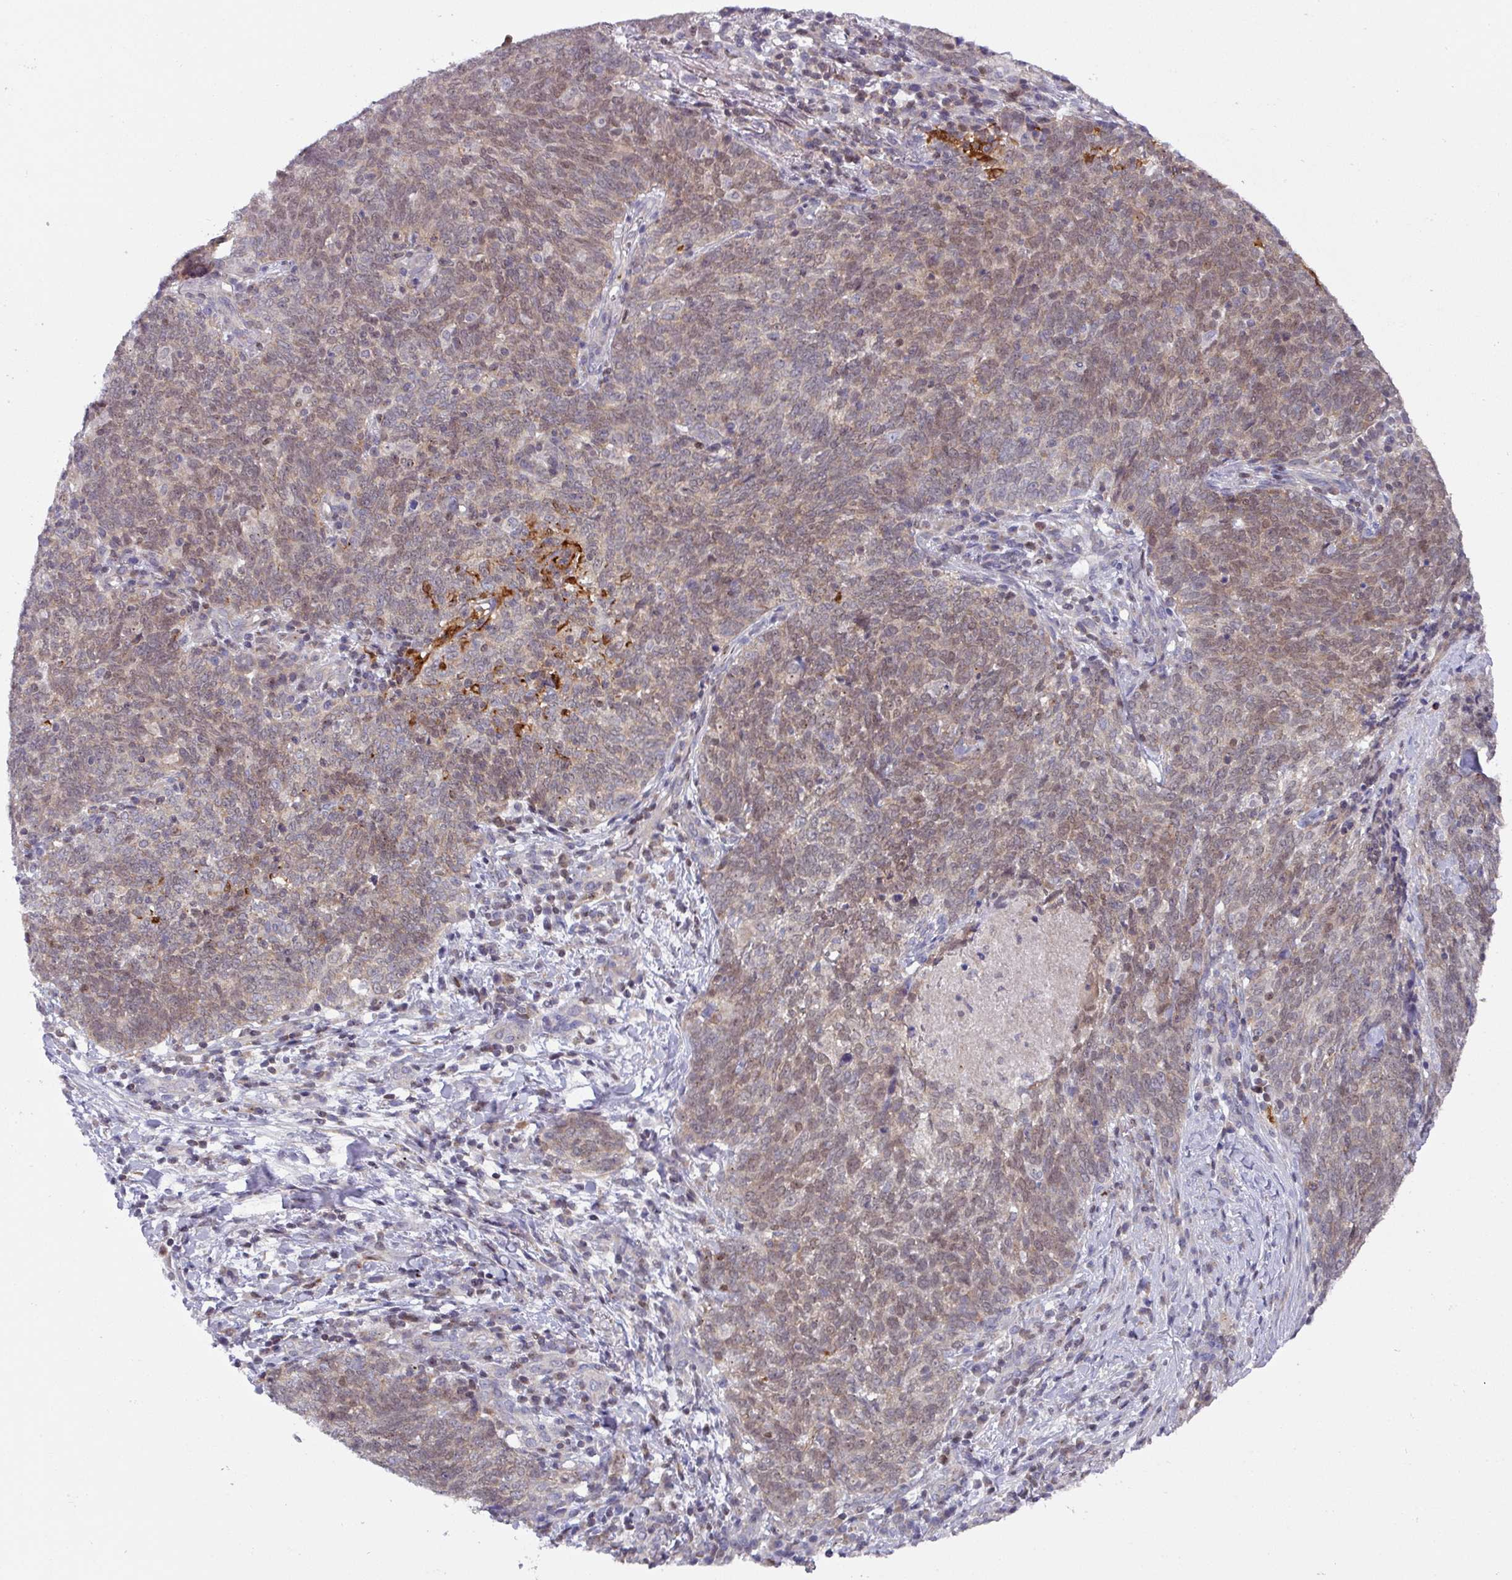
{"staining": {"intensity": "weak", "quantity": "25%-75%", "location": "cytoplasmic/membranous"}, "tissue": "lung cancer", "cell_type": "Tumor cells", "image_type": "cancer", "snomed": [{"axis": "morphology", "description": "Squamous cell carcinoma, NOS"}, {"axis": "topography", "description": "Lung"}], "caption": "Protein staining exhibits weak cytoplasmic/membranous staining in approximately 25%-75% of tumor cells in squamous cell carcinoma (lung).", "gene": "DCAF12L2", "patient": {"sex": "female", "age": 72}}